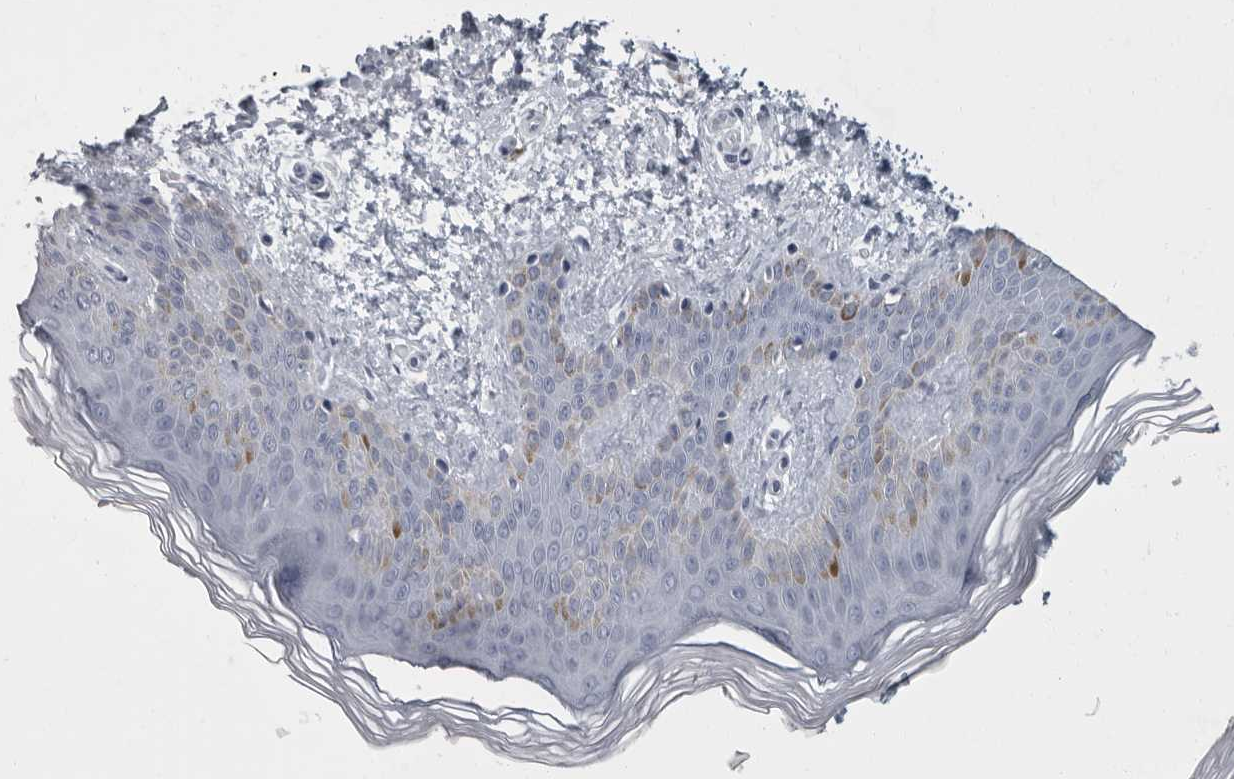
{"staining": {"intensity": "negative", "quantity": "none", "location": "none"}, "tissue": "skin", "cell_type": "Fibroblasts", "image_type": "normal", "snomed": [{"axis": "morphology", "description": "Normal tissue, NOS"}, {"axis": "morphology", "description": "Neoplasm, benign, NOS"}, {"axis": "topography", "description": "Skin"}, {"axis": "topography", "description": "Soft tissue"}], "caption": "A high-resolution micrograph shows IHC staining of benign skin, which reveals no significant staining in fibroblasts.", "gene": "SLC25A39", "patient": {"sex": "male", "age": 26}}